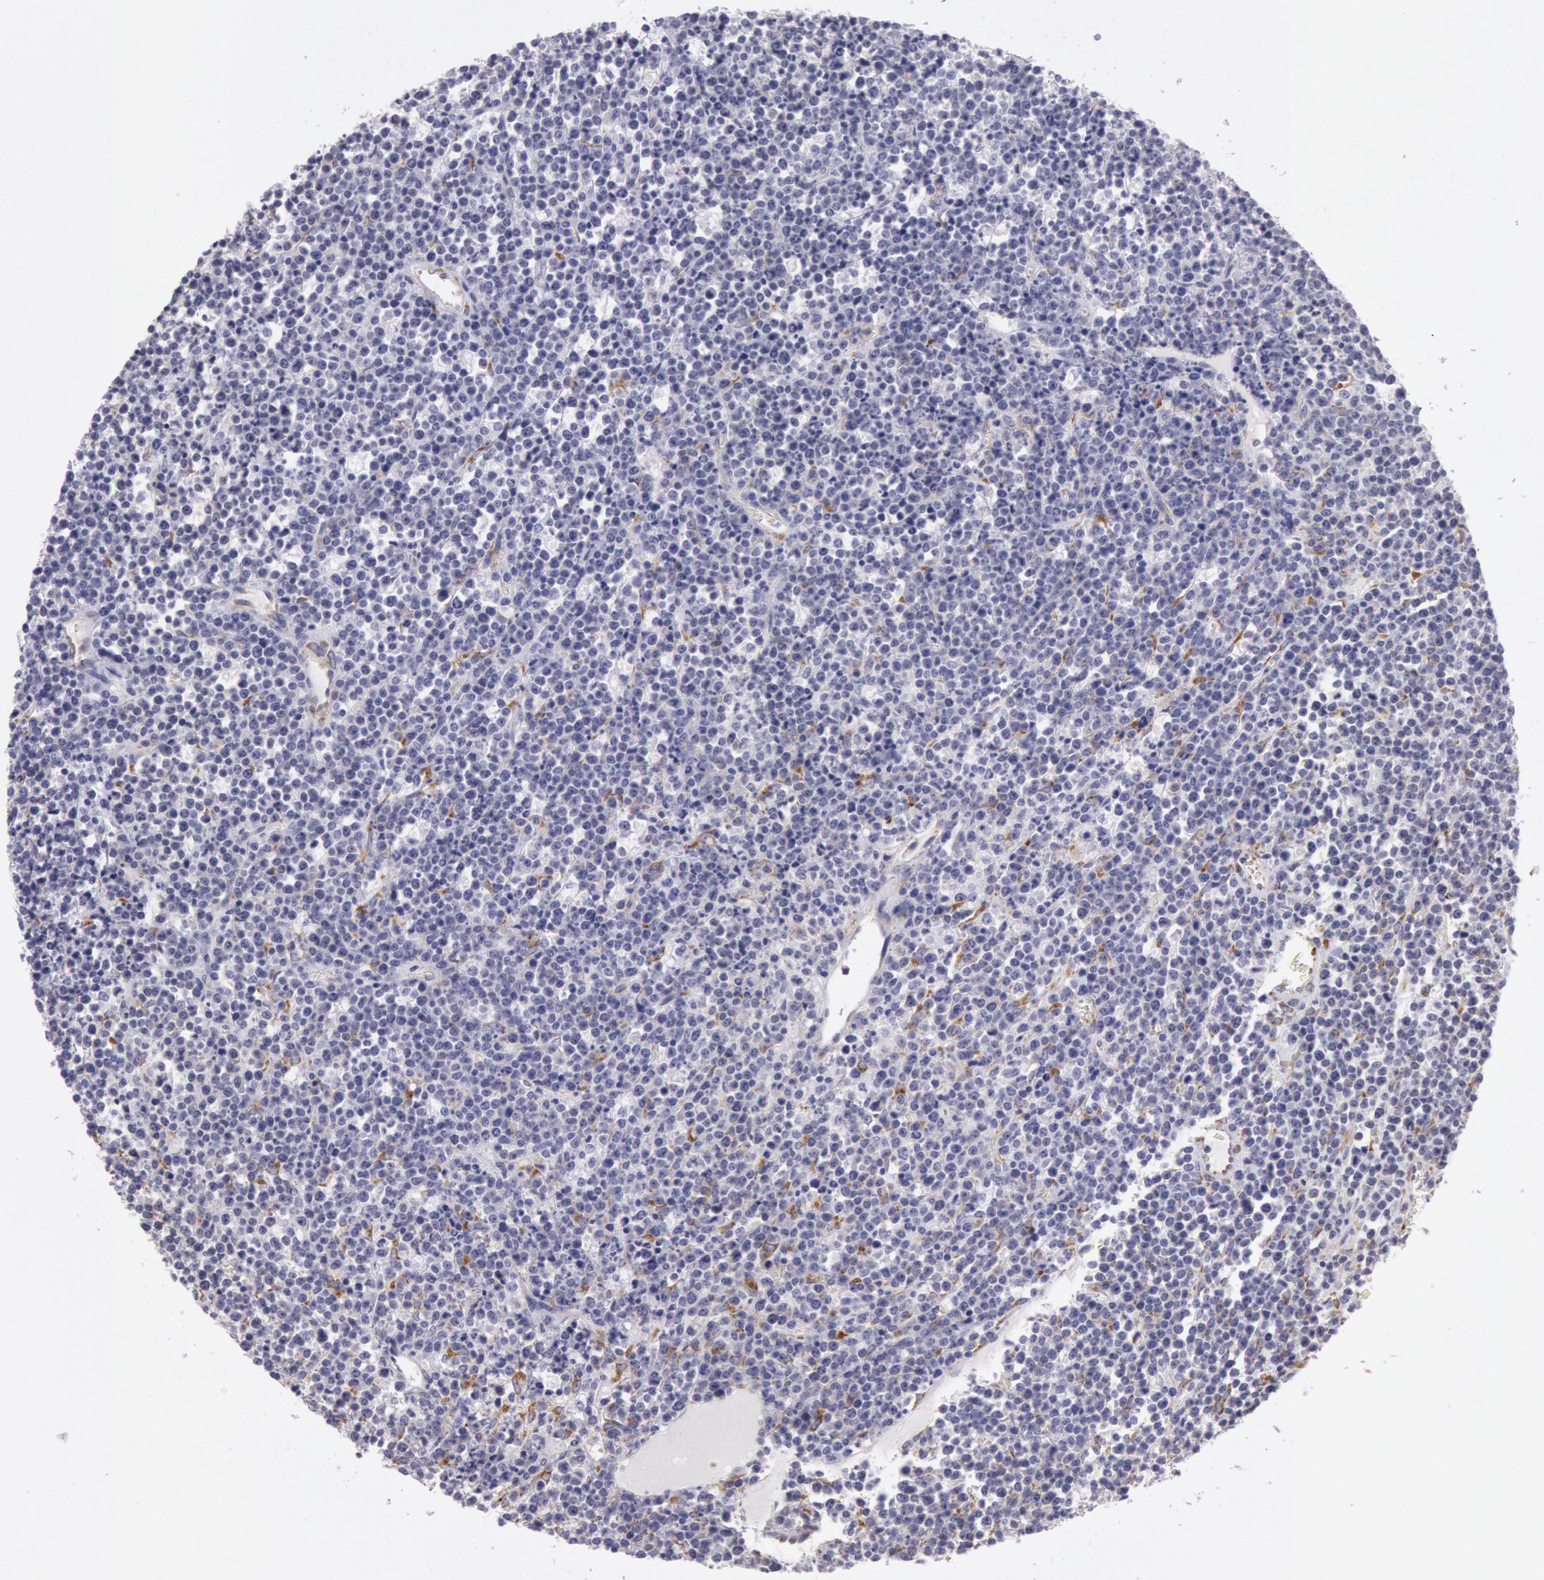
{"staining": {"intensity": "weak", "quantity": "<25%", "location": "cytoplasmic/membranous"}, "tissue": "lymphoma", "cell_type": "Tumor cells", "image_type": "cancer", "snomed": [{"axis": "morphology", "description": "Malignant lymphoma, non-Hodgkin's type, High grade"}, {"axis": "topography", "description": "Ovary"}], "caption": "The IHC micrograph has no significant positivity in tumor cells of malignant lymphoma, non-Hodgkin's type (high-grade) tissue.", "gene": "CIDEB", "patient": {"sex": "female", "age": 56}}